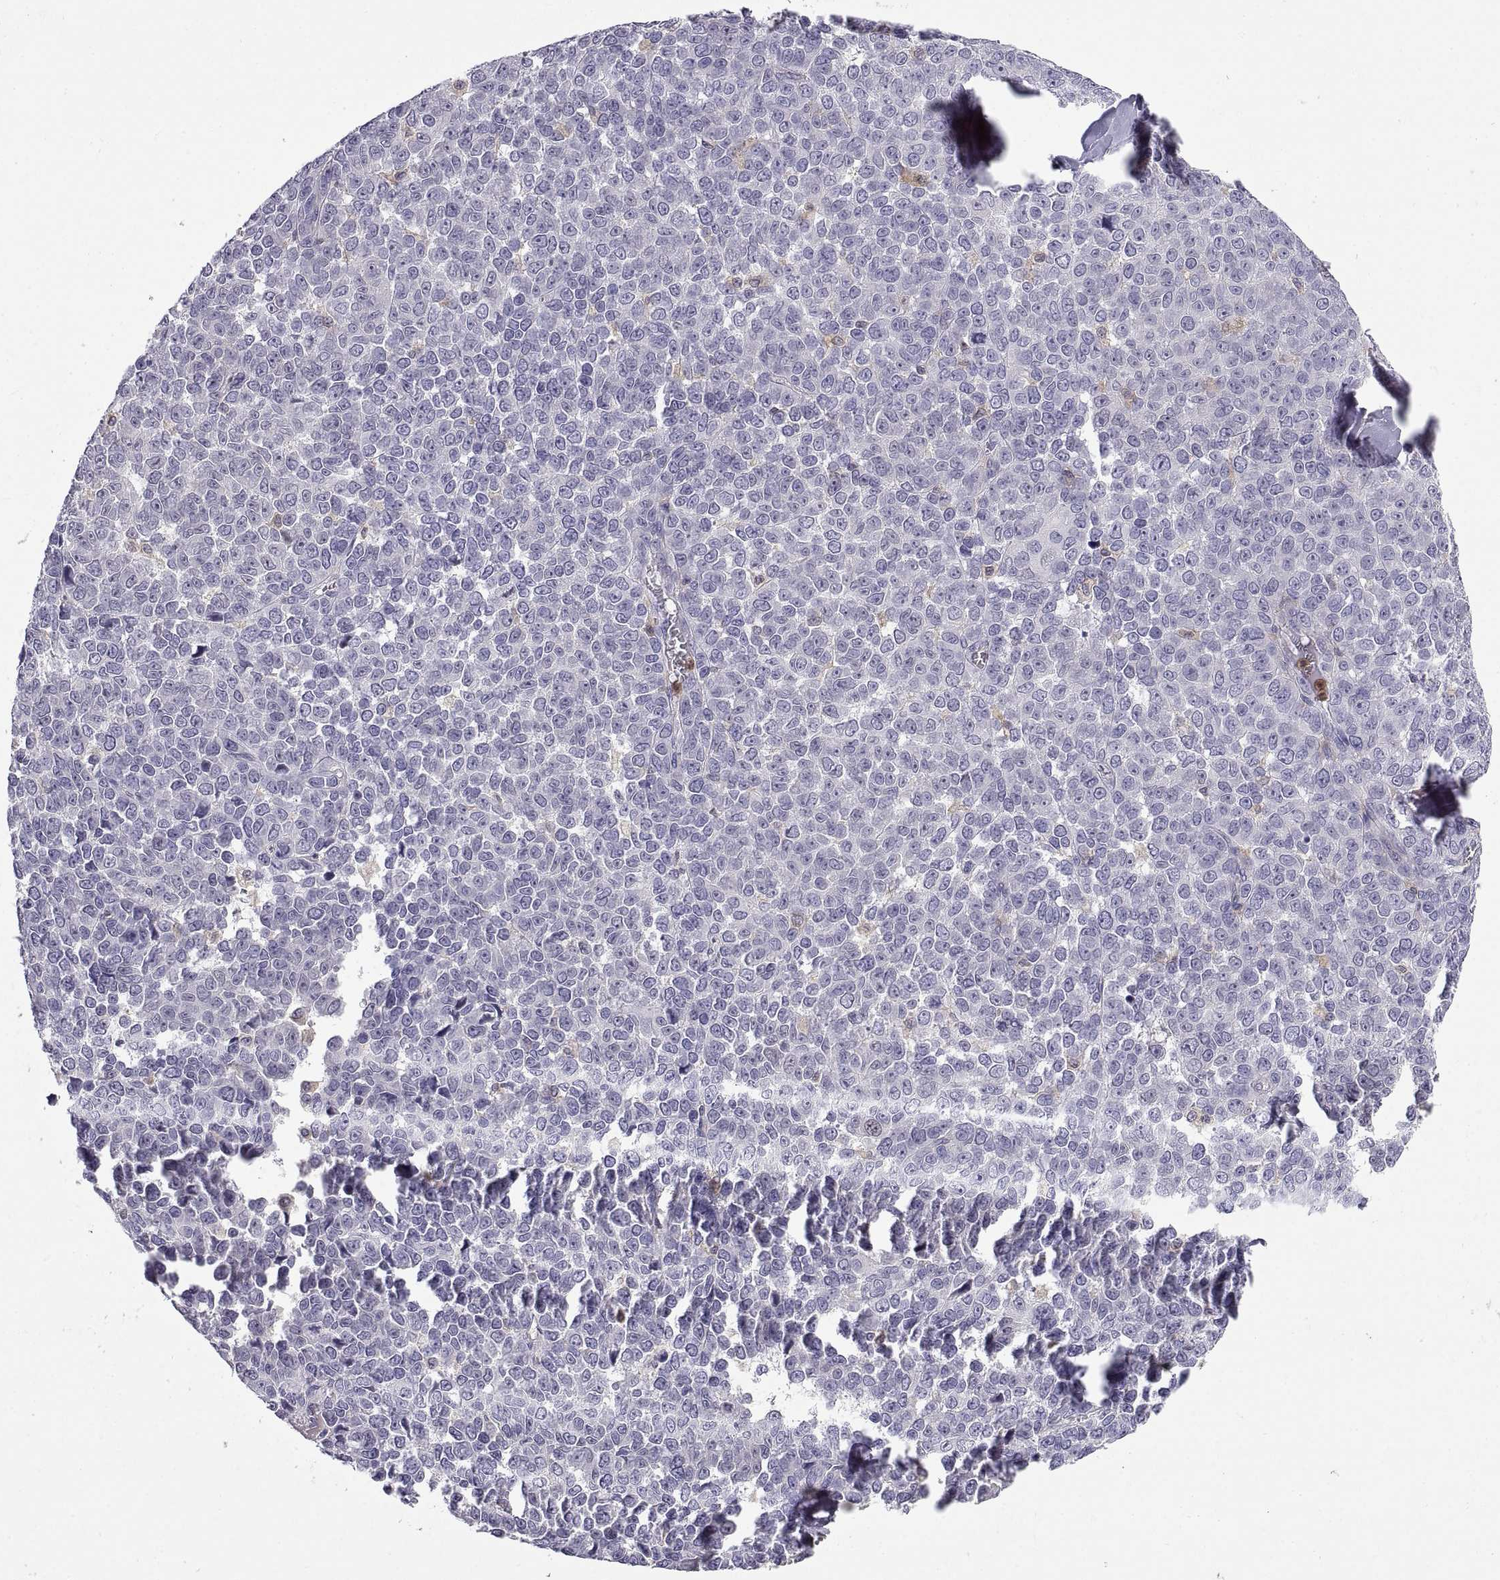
{"staining": {"intensity": "negative", "quantity": "none", "location": "none"}, "tissue": "melanoma", "cell_type": "Tumor cells", "image_type": "cancer", "snomed": [{"axis": "morphology", "description": "Malignant melanoma, NOS"}, {"axis": "topography", "description": "Skin"}], "caption": "Tumor cells are negative for protein expression in human malignant melanoma.", "gene": "DOK3", "patient": {"sex": "female", "age": 95}}